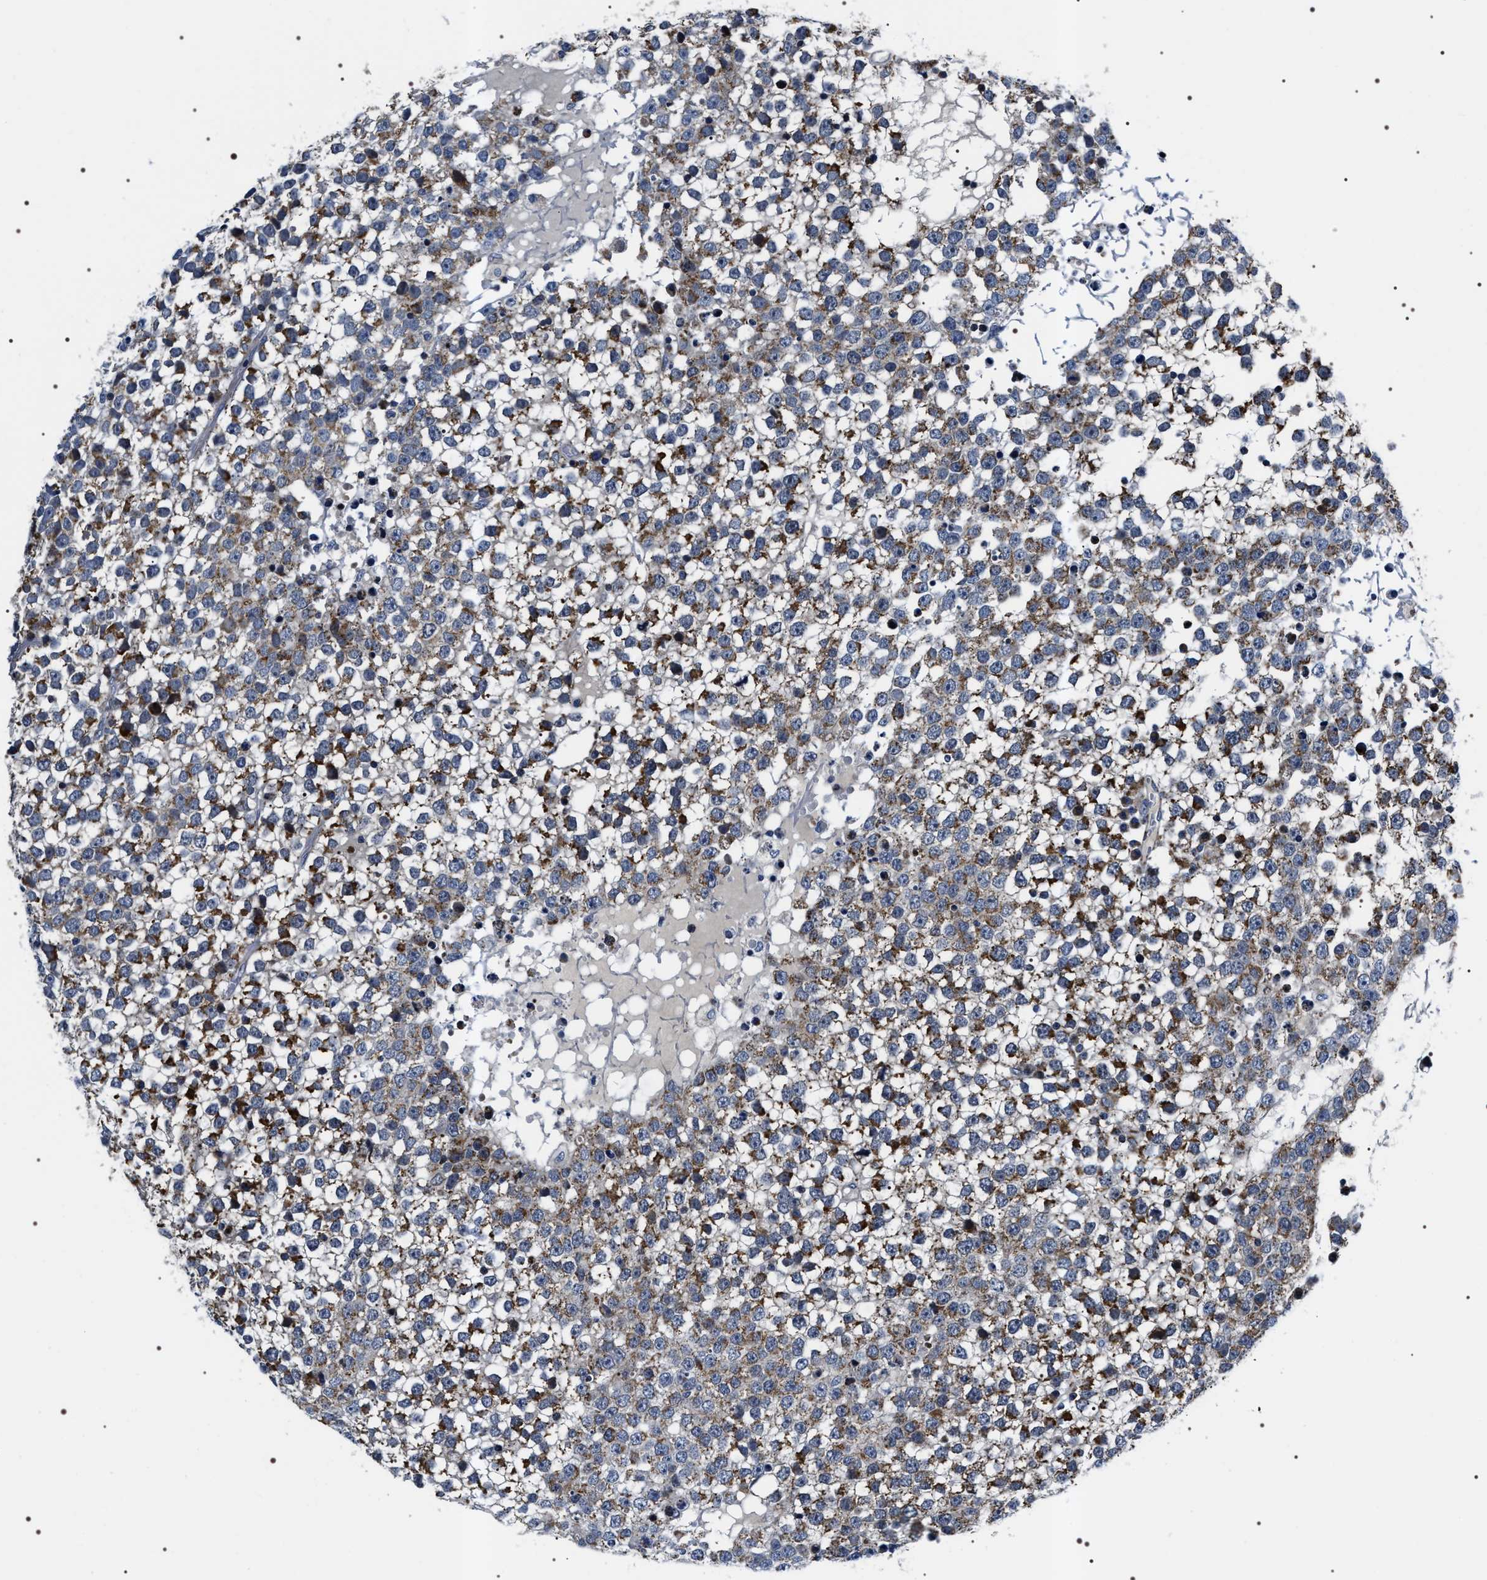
{"staining": {"intensity": "moderate", "quantity": ">75%", "location": "cytoplasmic/membranous"}, "tissue": "testis cancer", "cell_type": "Tumor cells", "image_type": "cancer", "snomed": [{"axis": "morphology", "description": "Seminoma, NOS"}, {"axis": "topography", "description": "Testis"}], "caption": "A photomicrograph of testis cancer (seminoma) stained for a protein displays moderate cytoplasmic/membranous brown staining in tumor cells.", "gene": "NTMT1", "patient": {"sex": "male", "age": 65}}